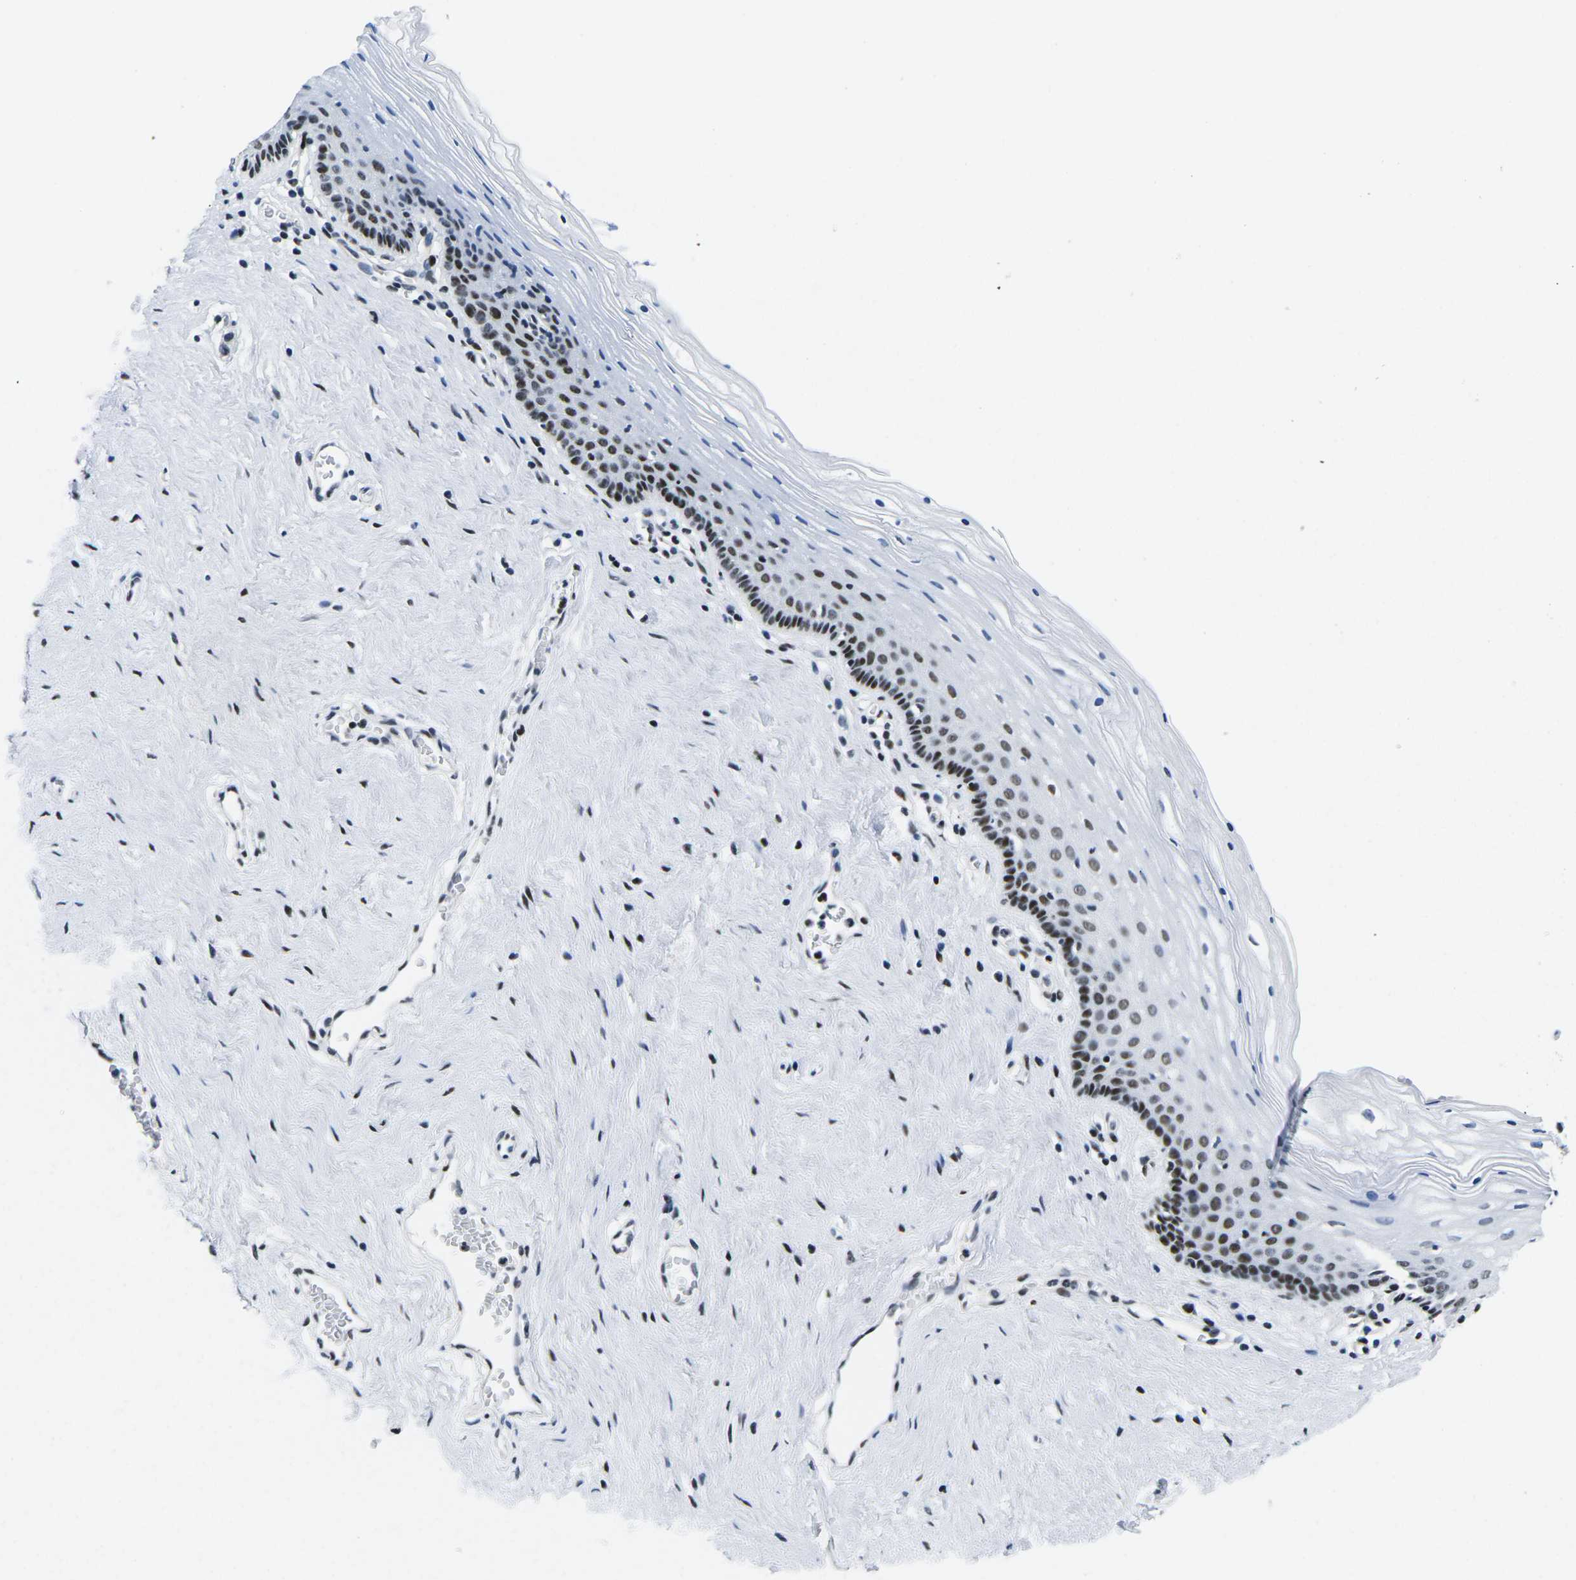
{"staining": {"intensity": "moderate", "quantity": "<25%", "location": "nuclear"}, "tissue": "vagina", "cell_type": "Squamous epithelial cells", "image_type": "normal", "snomed": [{"axis": "morphology", "description": "Normal tissue, NOS"}, {"axis": "topography", "description": "Vagina"}], "caption": "Immunohistochemistry (IHC) of normal human vagina exhibits low levels of moderate nuclear positivity in about <25% of squamous epithelial cells.", "gene": "ATF1", "patient": {"sex": "female", "age": 32}}